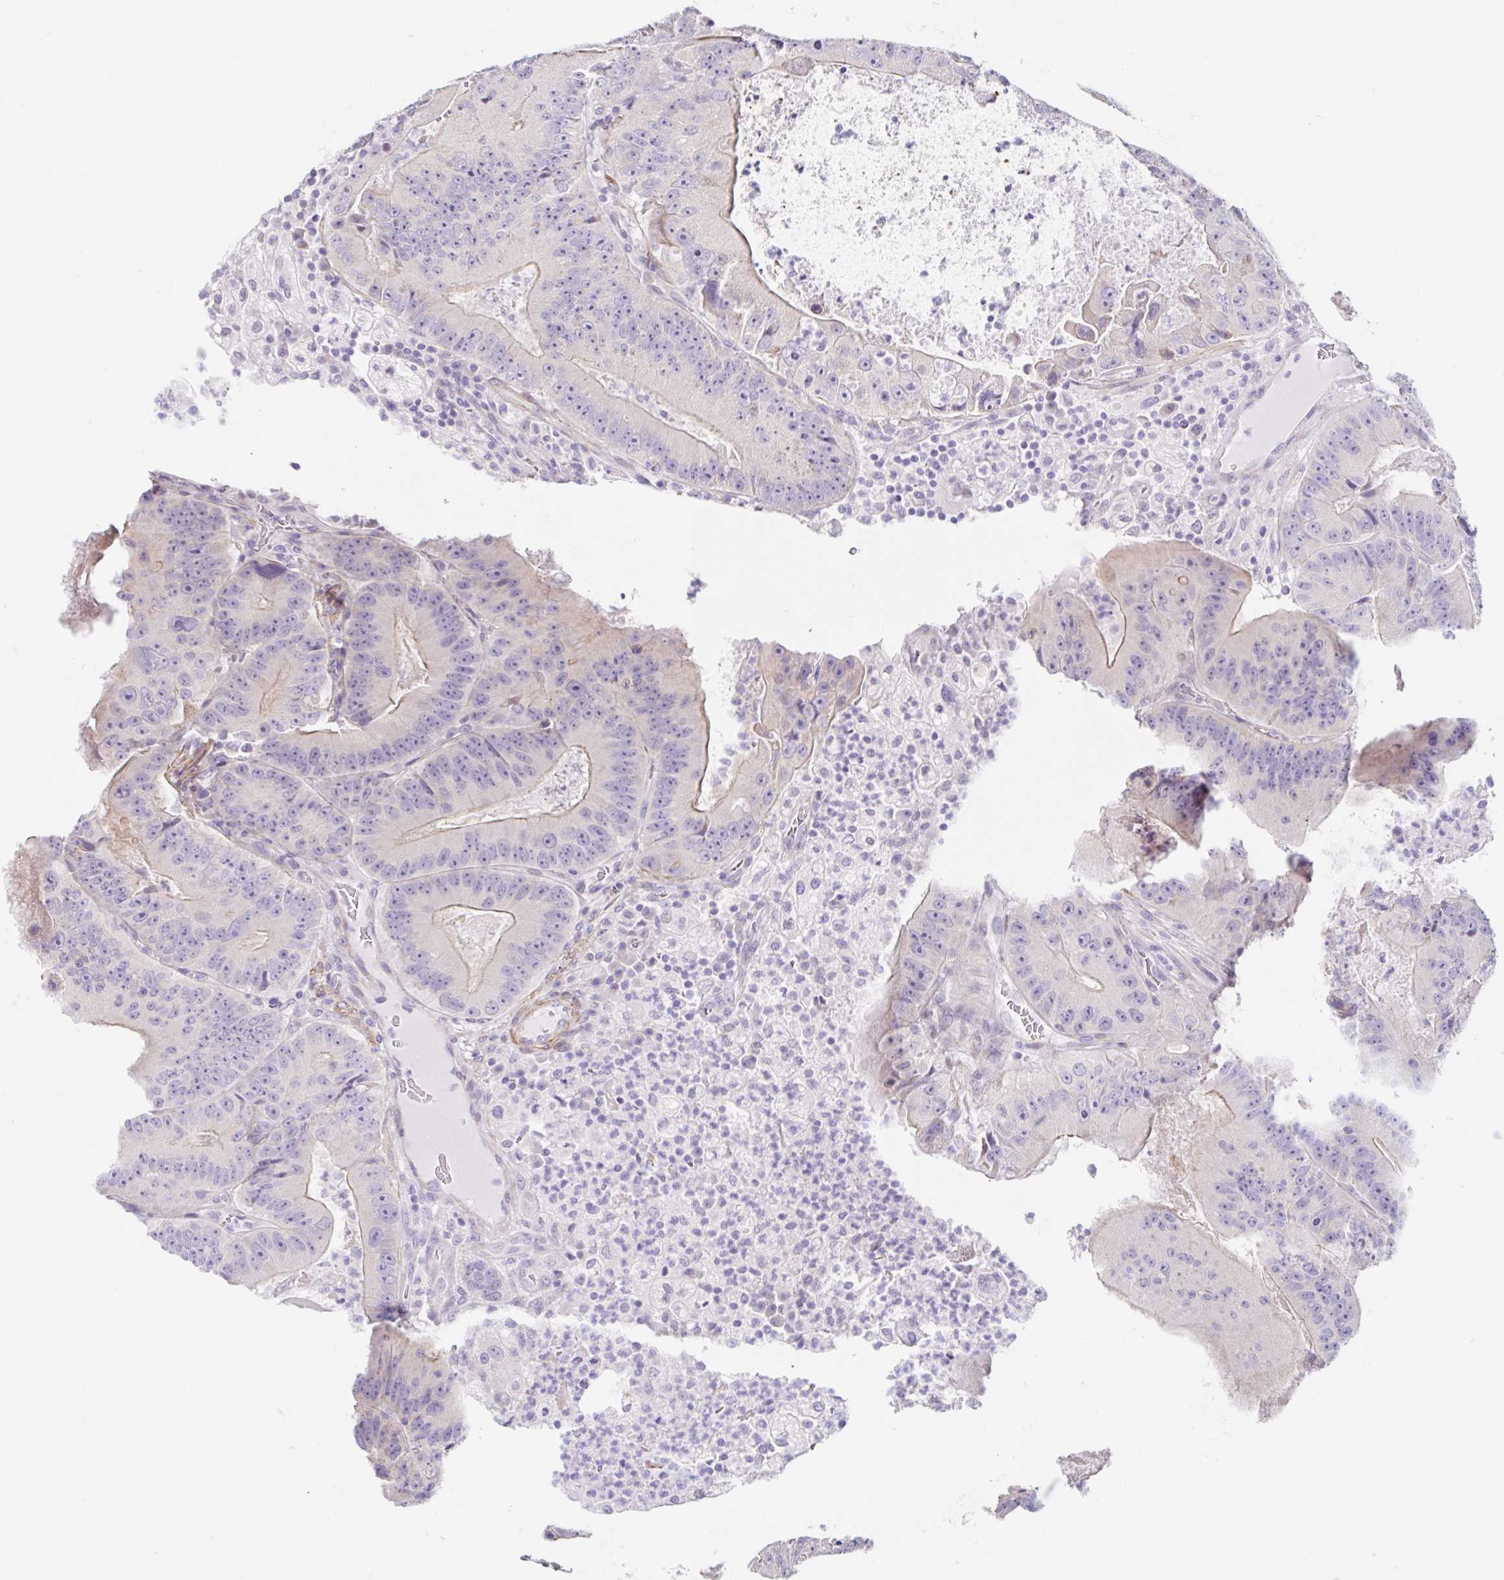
{"staining": {"intensity": "moderate", "quantity": "<25%", "location": "cytoplasmic/membranous"}, "tissue": "colorectal cancer", "cell_type": "Tumor cells", "image_type": "cancer", "snomed": [{"axis": "morphology", "description": "Adenocarcinoma, NOS"}, {"axis": "topography", "description": "Colon"}], "caption": "Moderate cytoplasmic/membranous positivity is appreciated in approximately <25% of tumor cells in colorectal cancer (adenocarcinoma). (brown staining indicates protein expression, while blue staining denotes nuclei).", "gene": "DCAF17", "patient": {"sex": "female", "age": 86}}